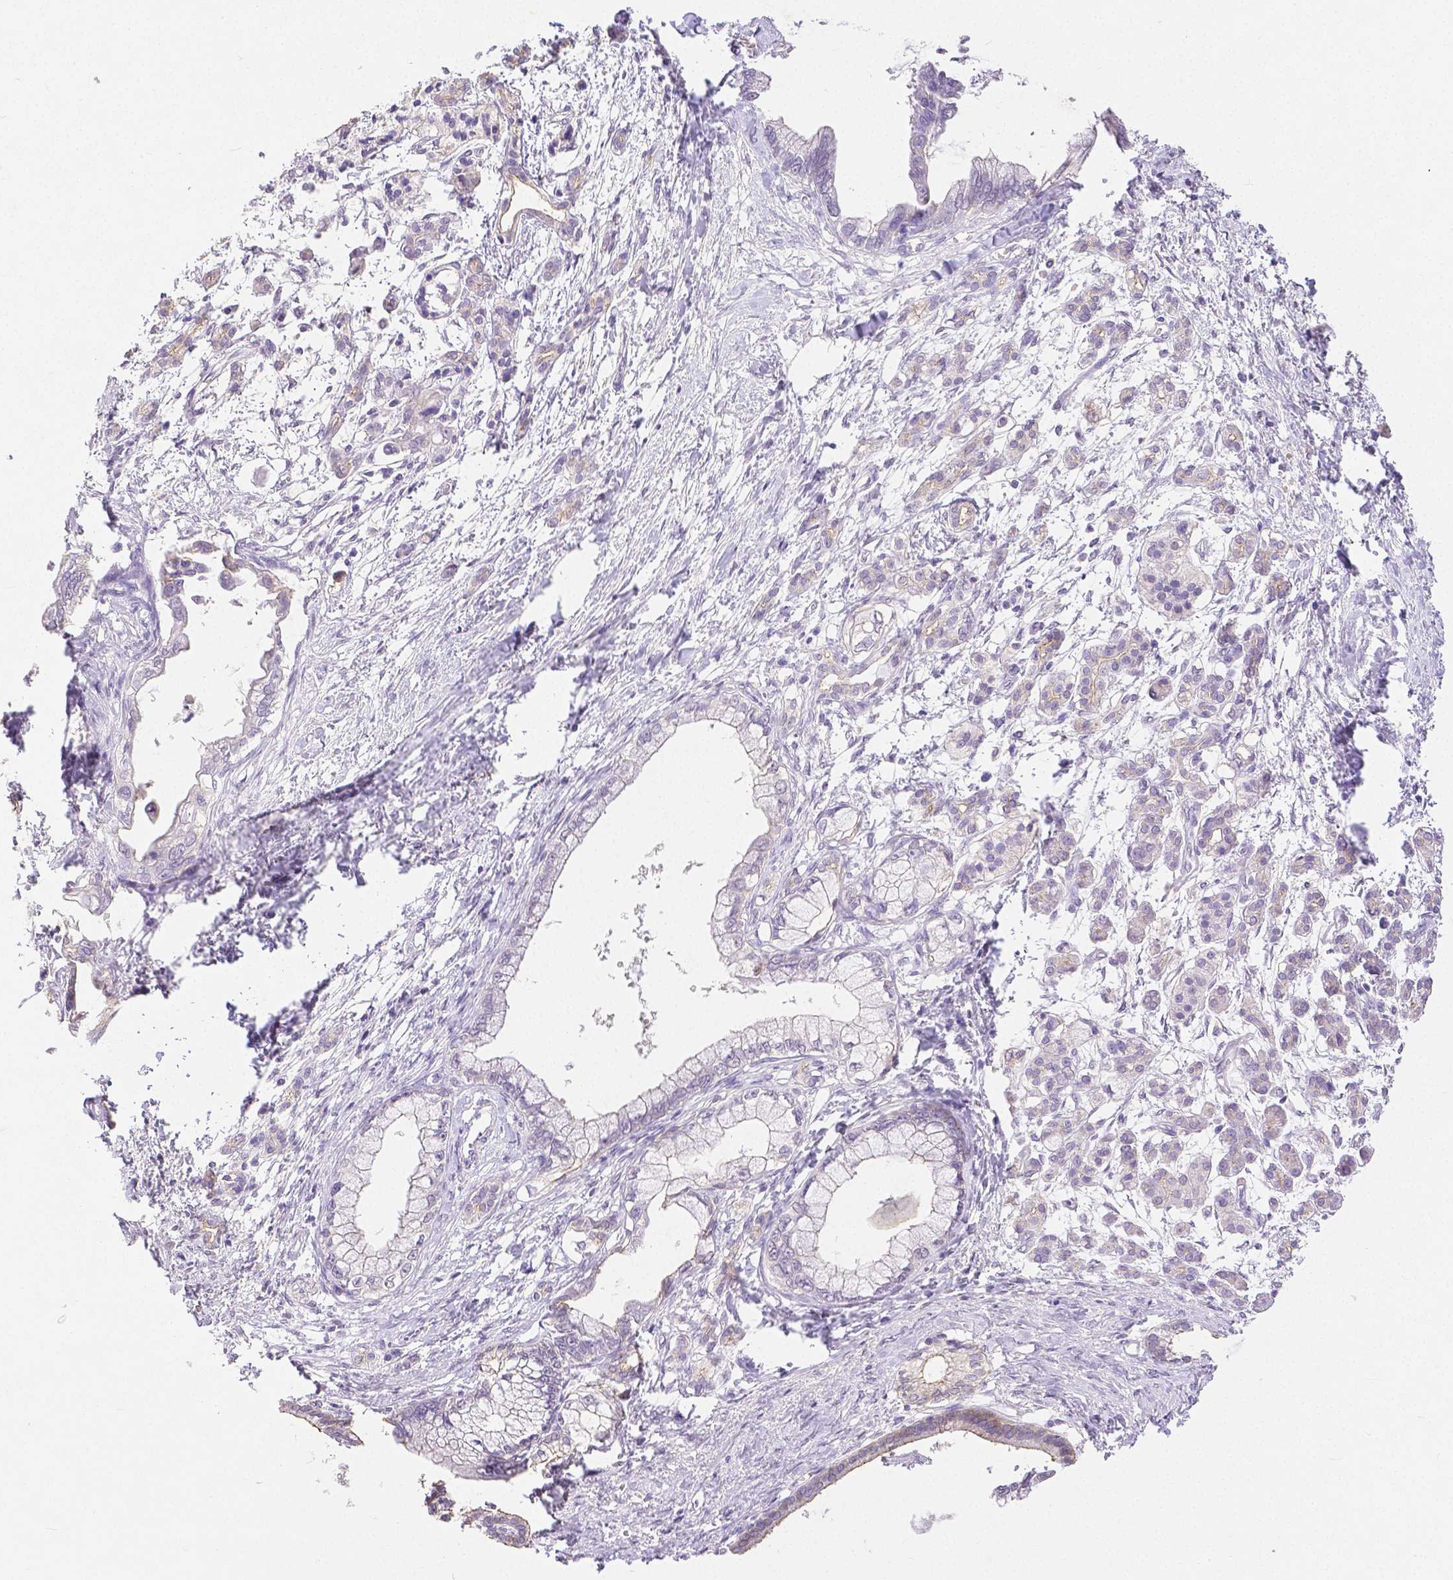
{"staining": {"intensity": "negative", "quantity": "none", "location": "none"}, "tissue": "pancreatic cancer", "cell_type": "Tumor cells", "image_type": "cancer", "snomed": [{"axis": "morphology", "description": "Adenocarcinoma, NOS"}, {"axis": "topography", "description": "Pancreas"}], "caption": "This image is of pancreatic adenocarcinoma stained with IHC to label a protein in brown with the nuclei are counter-stained blue. There is no staining in tumor cells.", "gene": "OCLN", "patient": {"sex": "male", "age": 61}}